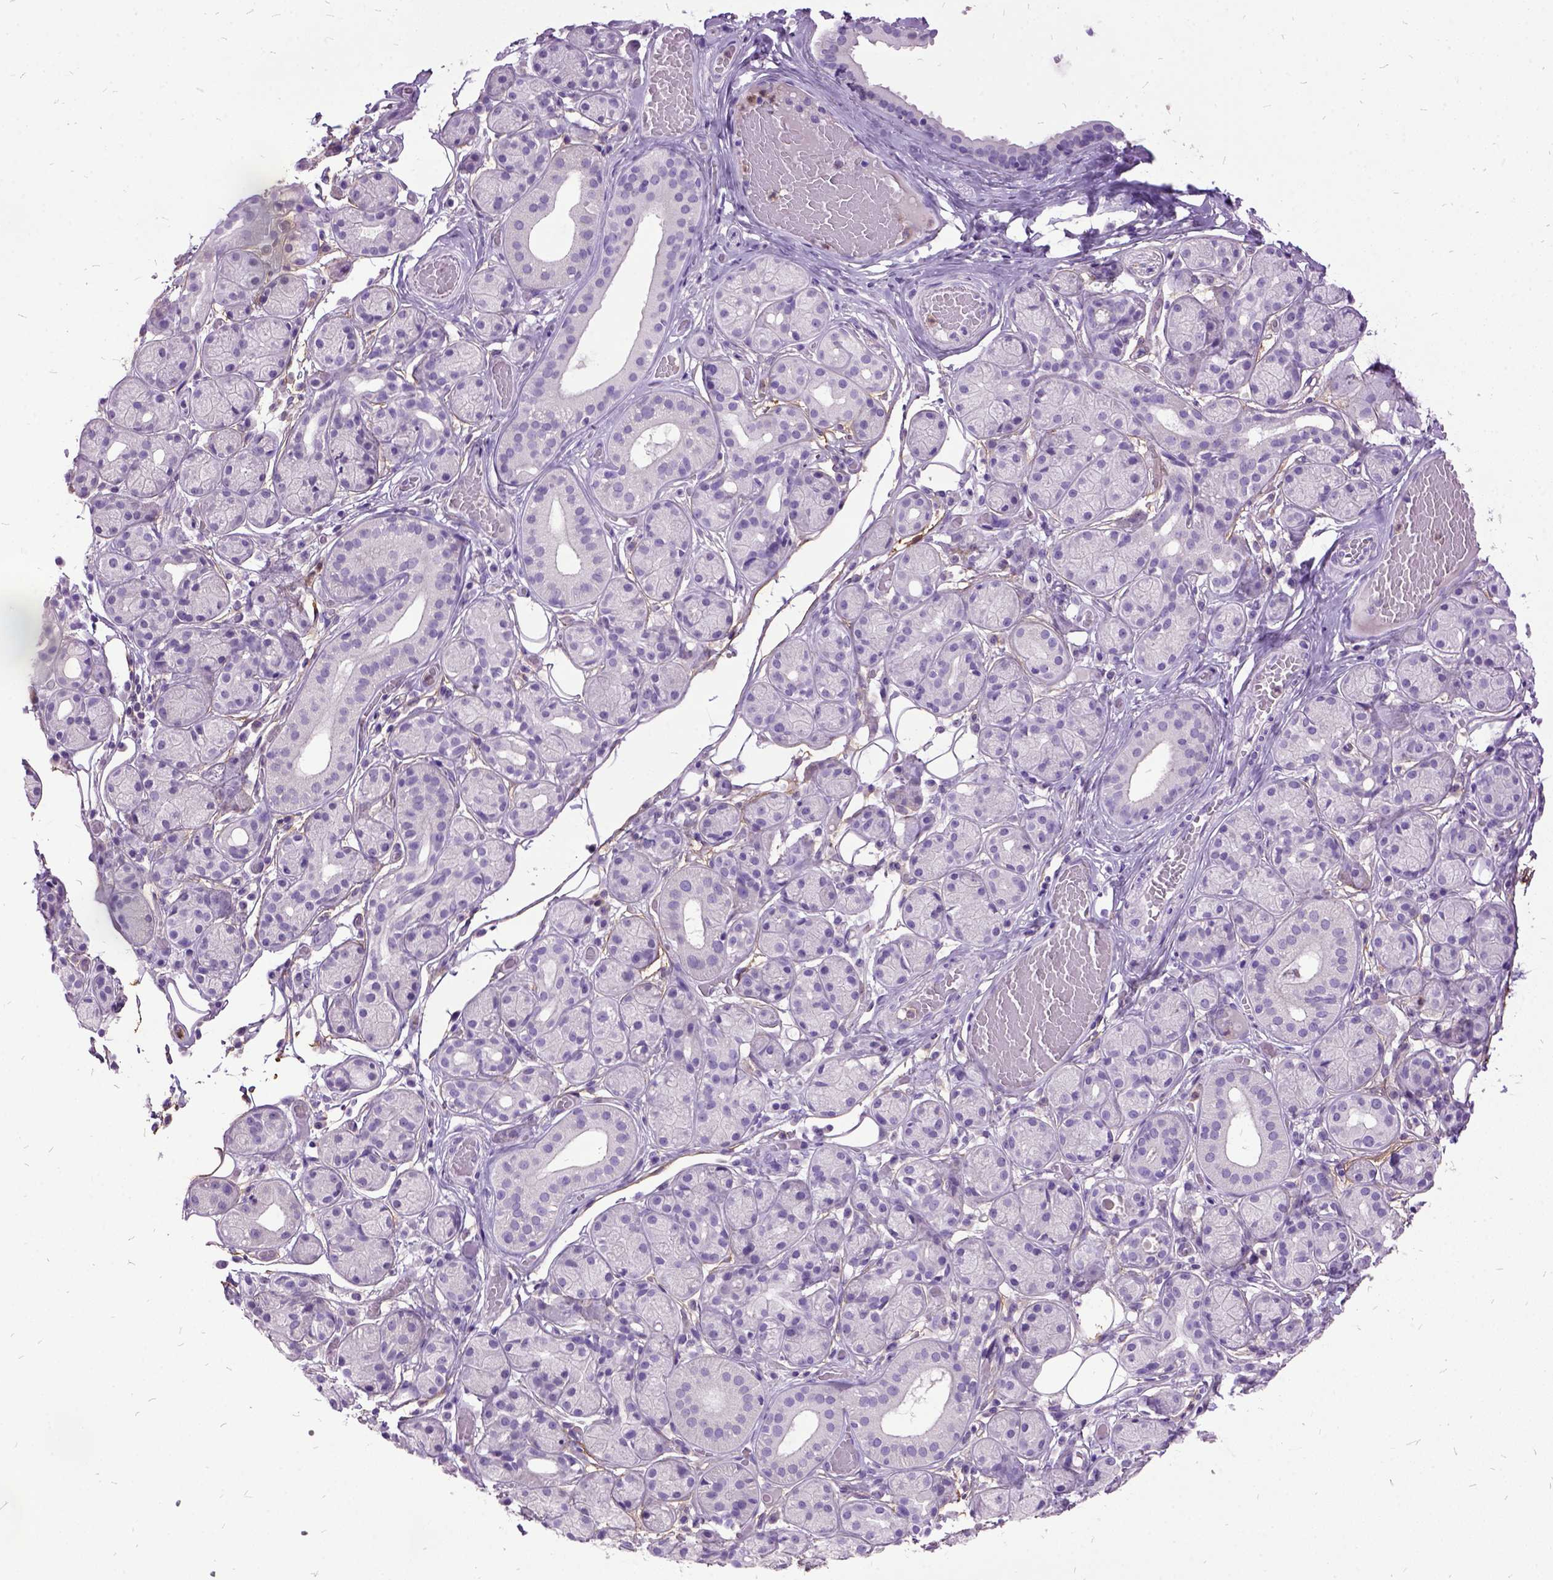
{"staining": {"intensity": "negative", "quantity": "none", "location": "none"}, "tissue": "salivary gland", "cell_type": "Glandular cells", "image_type": "normal", "snomed": [{"axis": "morphology", "description": "Normal tissue, NOS"}, {"axis": "topography", "description": "Salivary gland"}, {"axis": "topography", "description": "Peripheral nerve tissue"}], "caption": "DAB immunohistochemical staining of benign human salivary gland exhibits no significant expression in glandular cells. The staining was performed using DAB to visualize the protein expression in brown, while the nuclei were stained in blue with hematoxylin (Magnification: 20x).", "gene": "MME", "patient": {"sex": "male", "age": 71}}